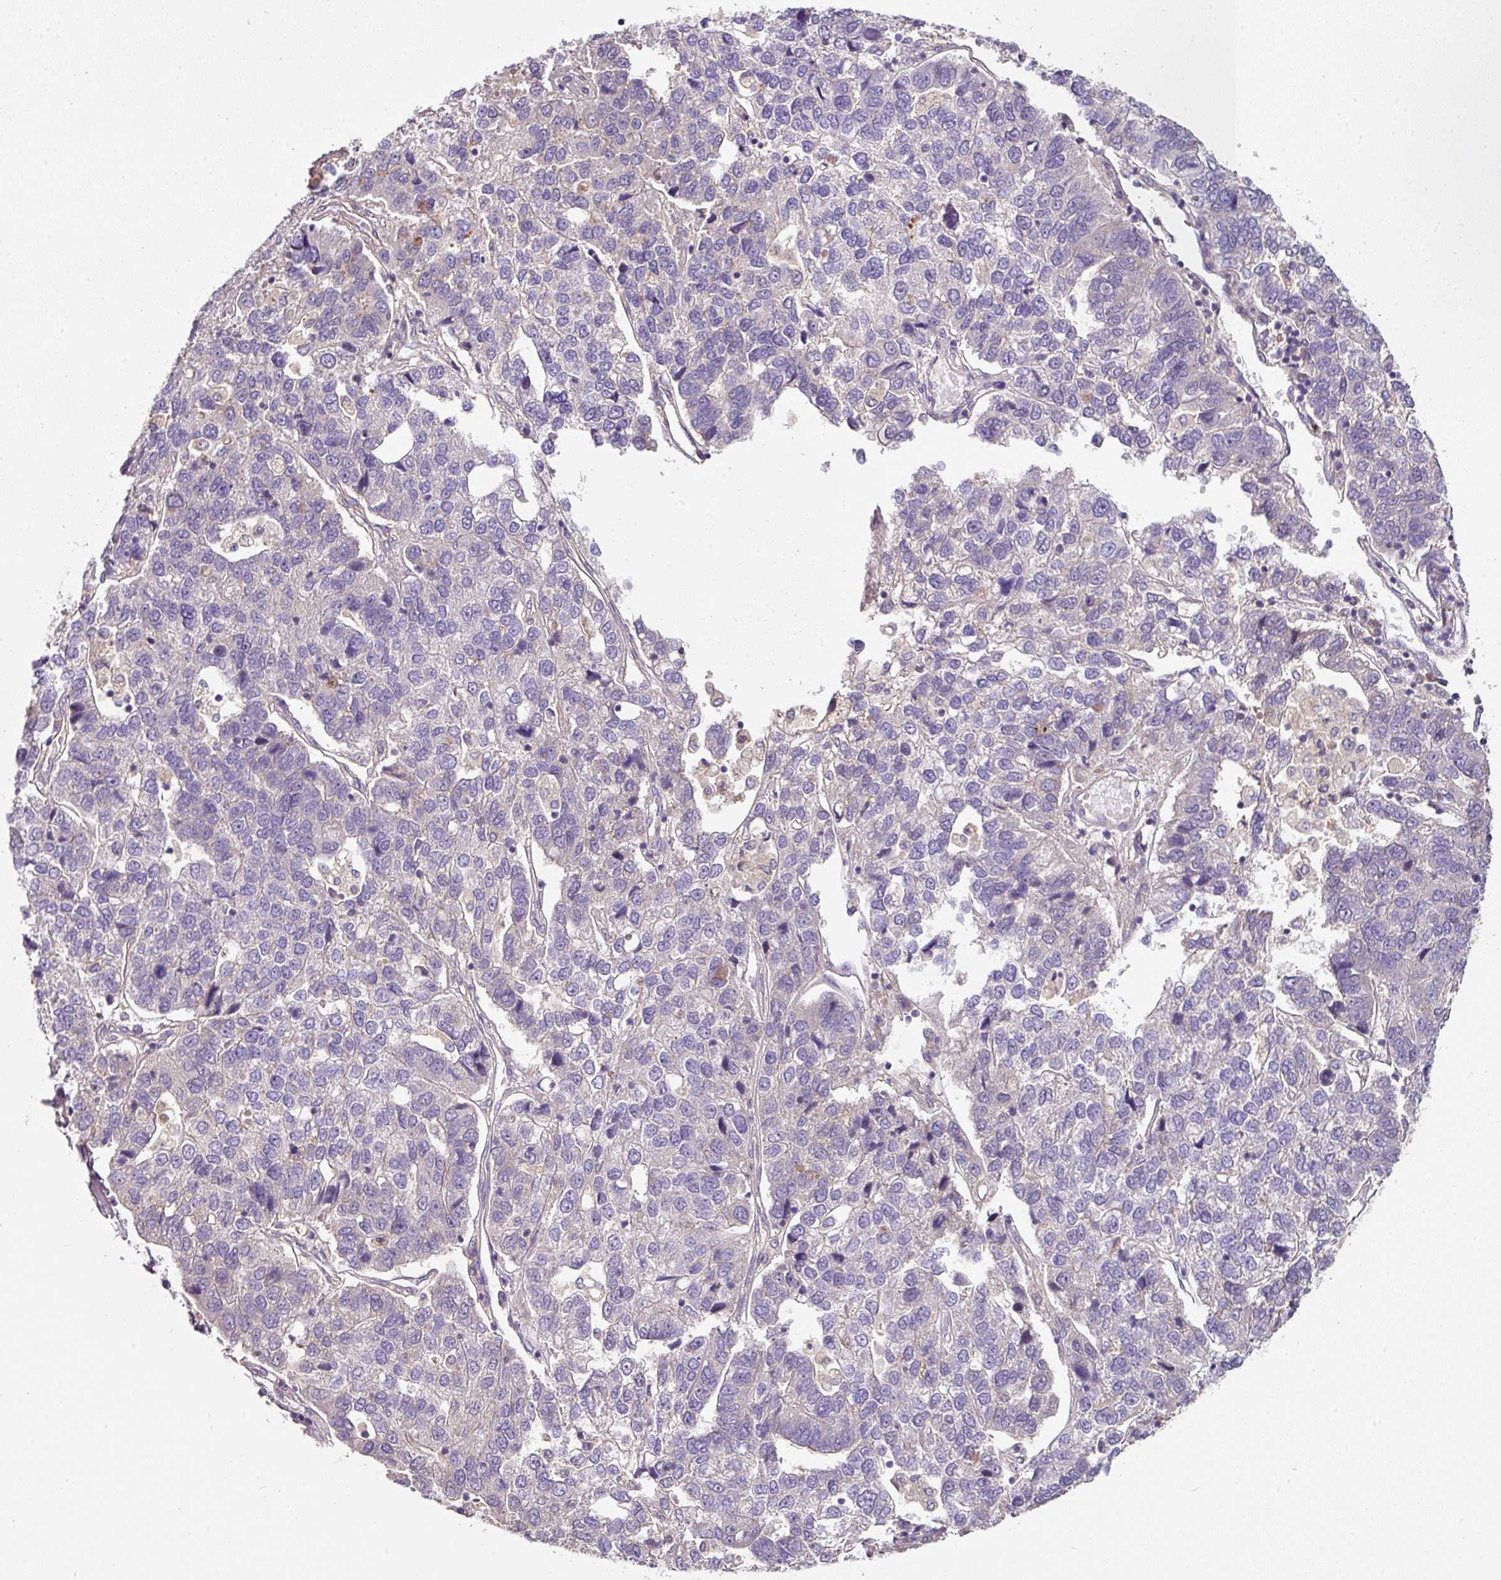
{"staining": {"intensity": "negative", "quantity": "none", "location": "none"}, "tissue": "pancreatic cancer", "cell_type": "Tumor cells", "image_type": "cancer", "snomed": [{"axis": "morphology", "description": "Adenocarcinoma, NOS"}, {"axis": "topography", "description": "Pancreas"}], "caption": "DAB immunohistochemical staining of adenocarcinoma (pancreatic) exhibits no significant expression in tumor cells.", "gene": "C4orf48", "patient": {"sex": "female", "age": 61}}